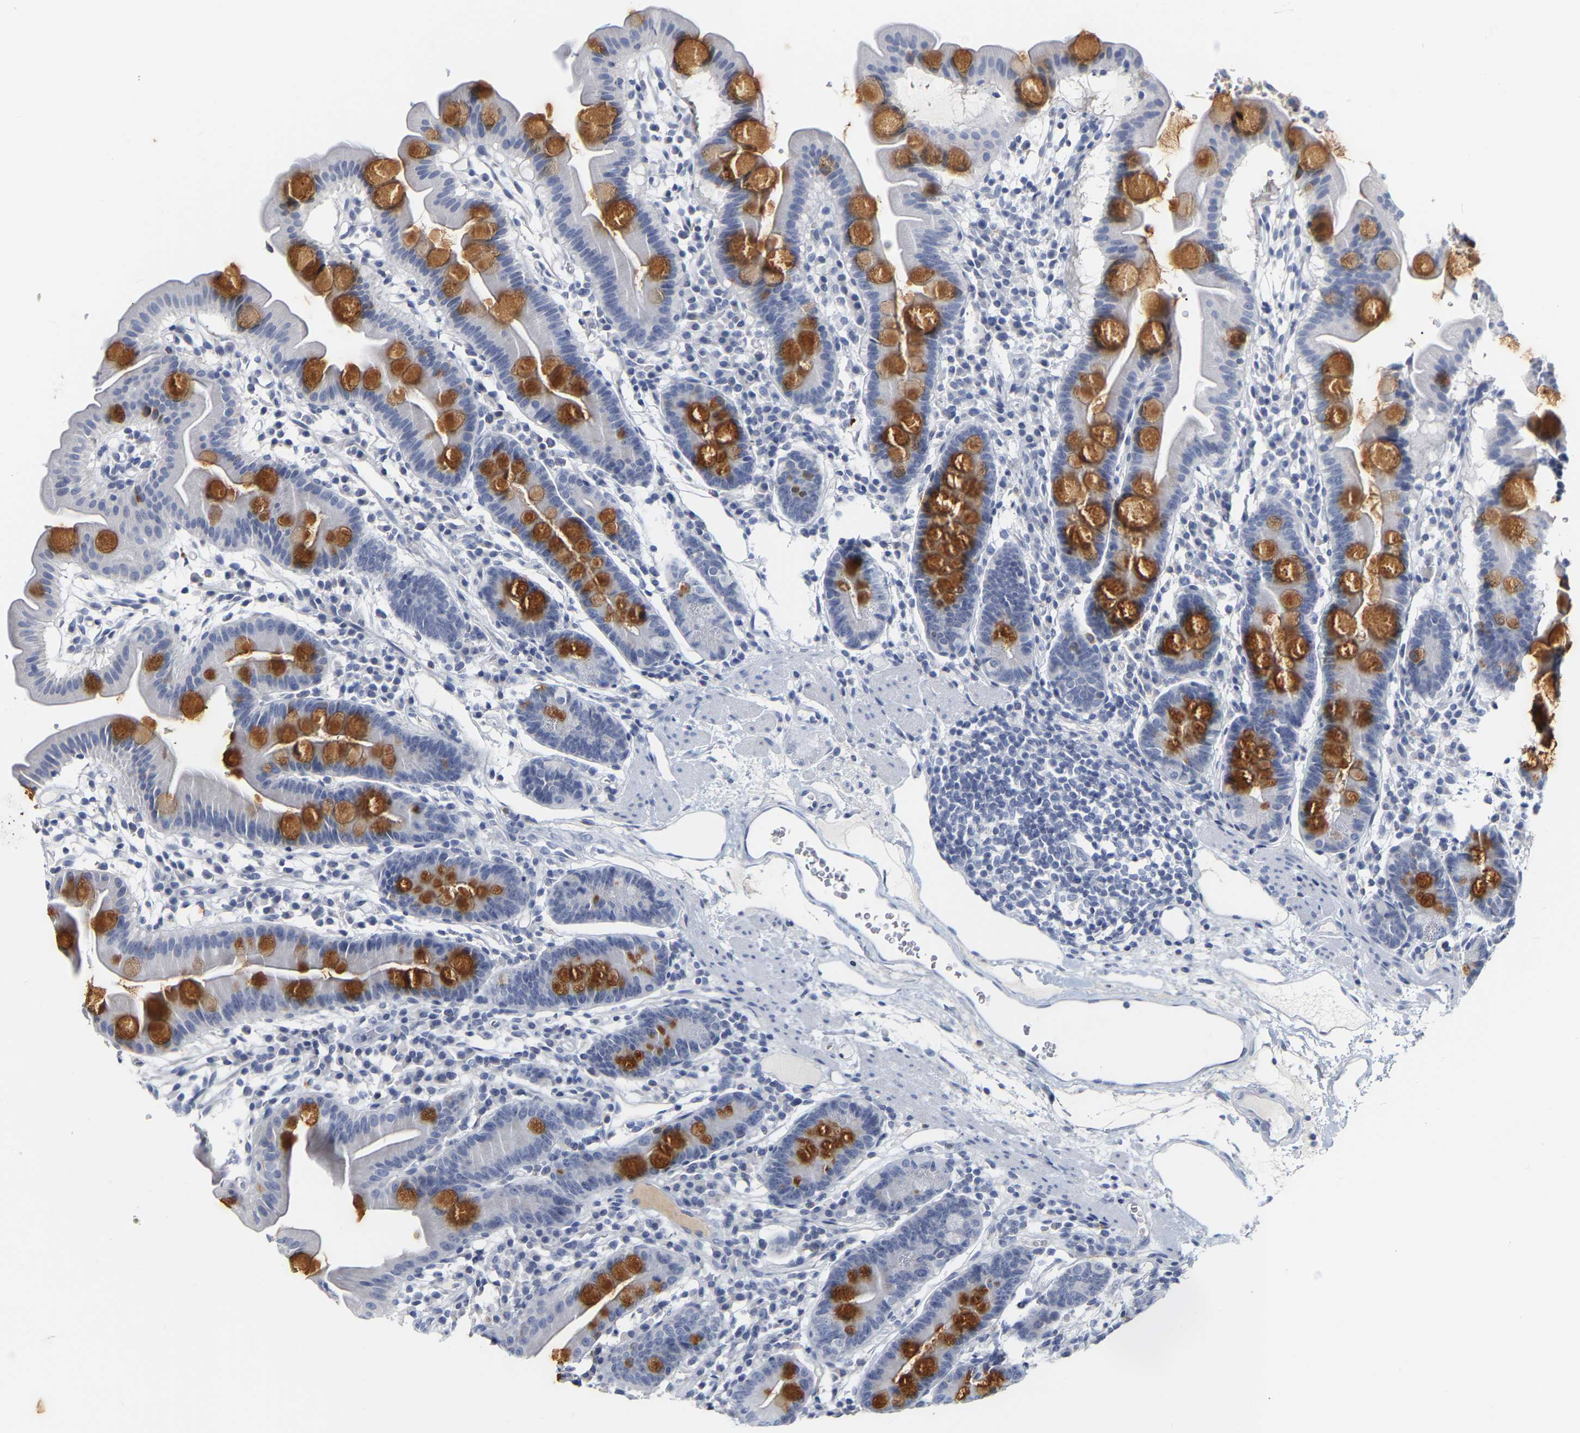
{"staining": {"intensity": "strong", "quantity": "<25%", "location": "cytoplasmic/membranous"}, "tissue": "duodenum", "cell_type": "Glandular cells", "image_type": "normal", "snomed": [{"axis": "morphology", "description": "Normal tissue, NOS"}, {"axis": "topography", "description": "Duodenum"}], "caption": "Protein expression analysis of unremarkable human duodenum reveals strong cytoplasmic/membranous staining in approximately <25% of glandular cells. The staining was performed using DAB to visualize the protein expression in brown, while the nuclei were stained in blue with hematoxylin (Magnification: 20x).", "gene": "GNAS", "patient": {"sex": "male", "age": 50}}